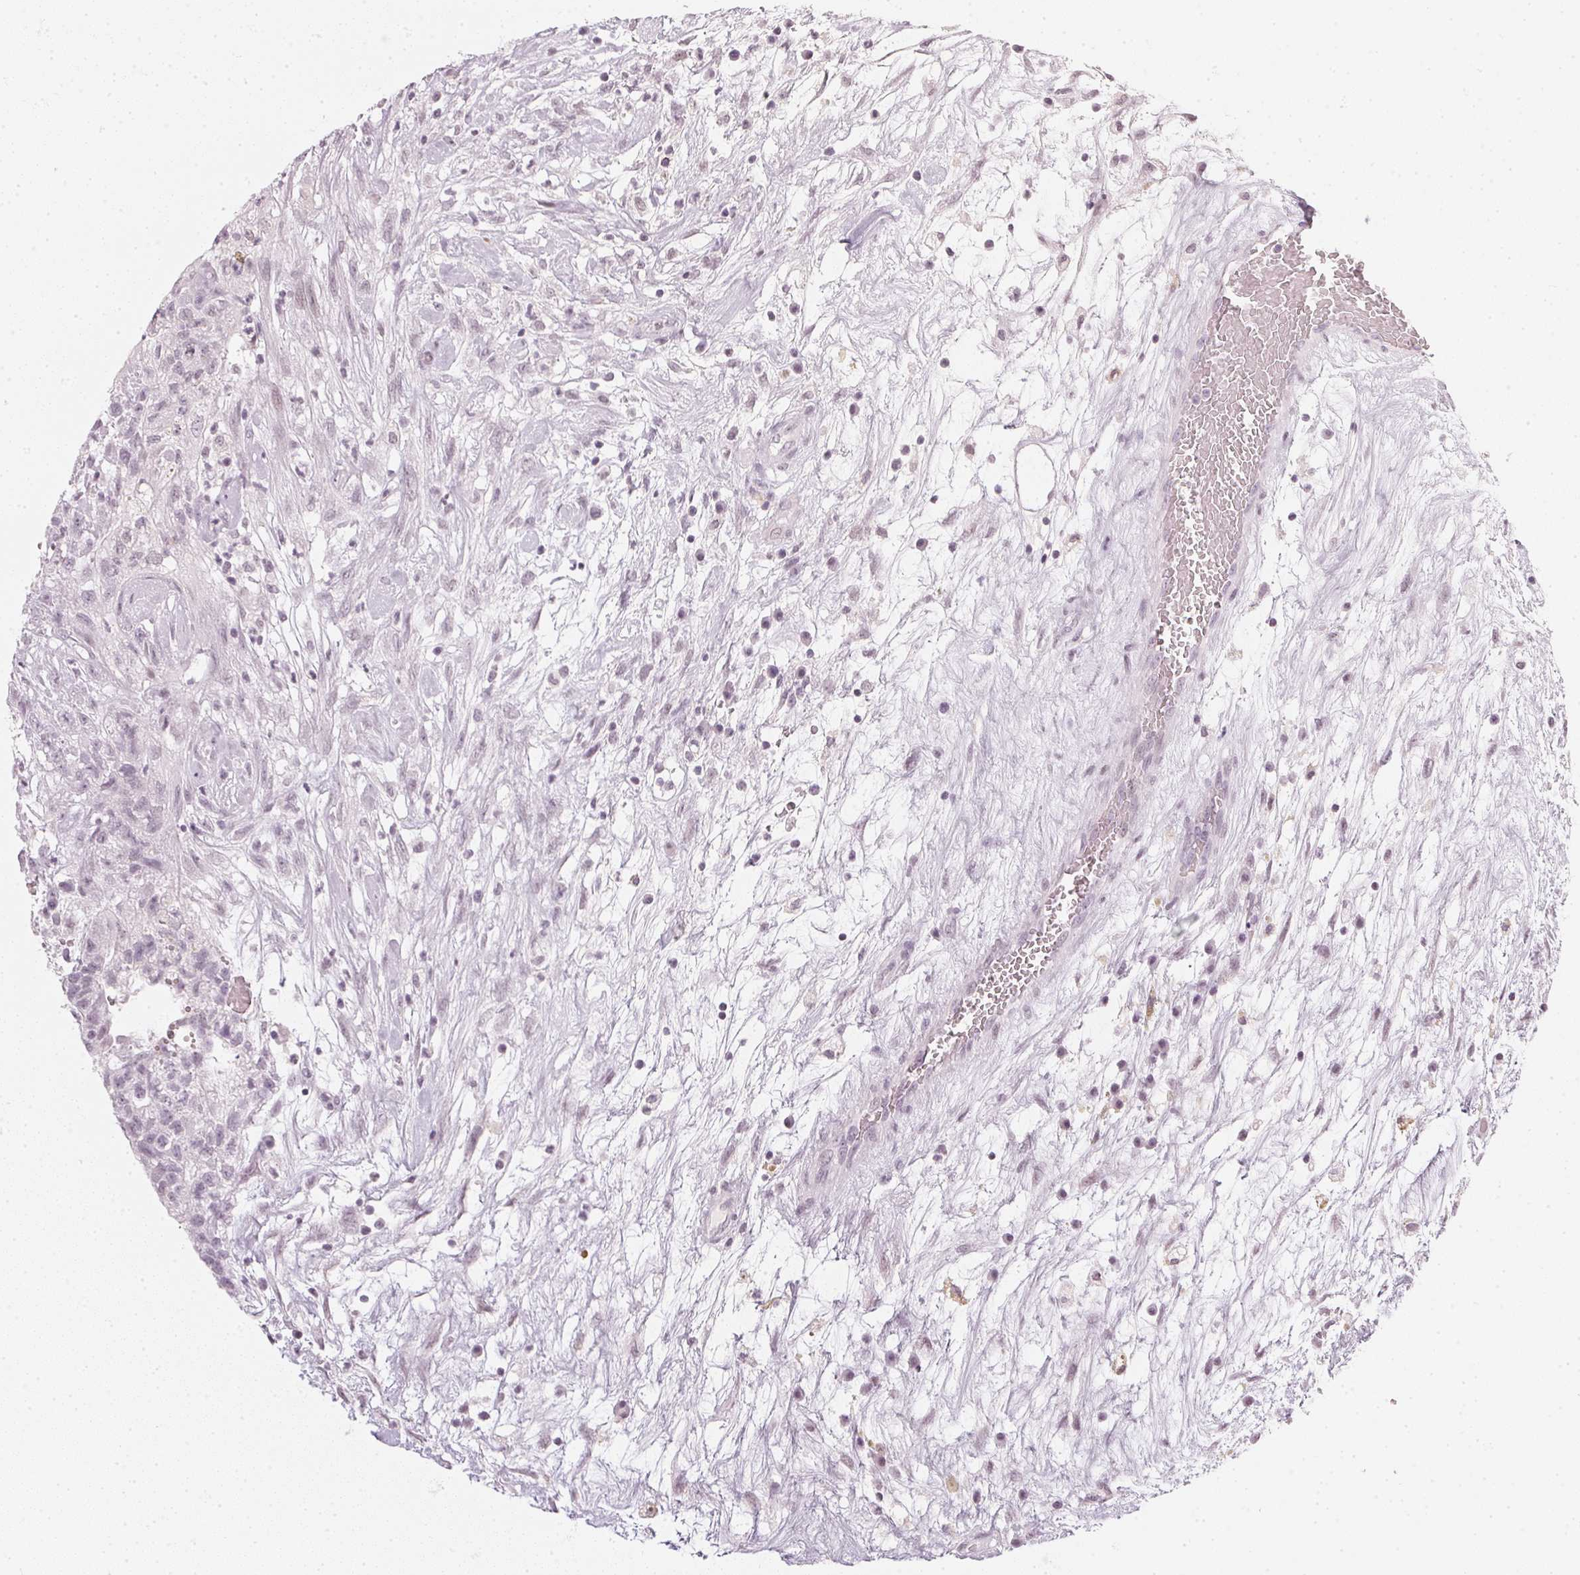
{"staining": {"intensity": "negative", "quantity": "none", "location": "none"}, "tissue": "testis cancer", "cell_type": "Tumor cells", "image_type": "cancer", "snomed": [{"axis": "morphology", "description": "Normal tissue, NOS"}, {"axis": "morphology", "description": "Carcinoma, Embryonal, NOS"}, {"axis": "topography", "description": "Testis"}], "caption": "Histopathology image shows no protein staining in tumor cells of embryonal carcinoma (testis) tissue.", "gene": "DNAJC6", "patient": {"sex": "male", "age": 32}}